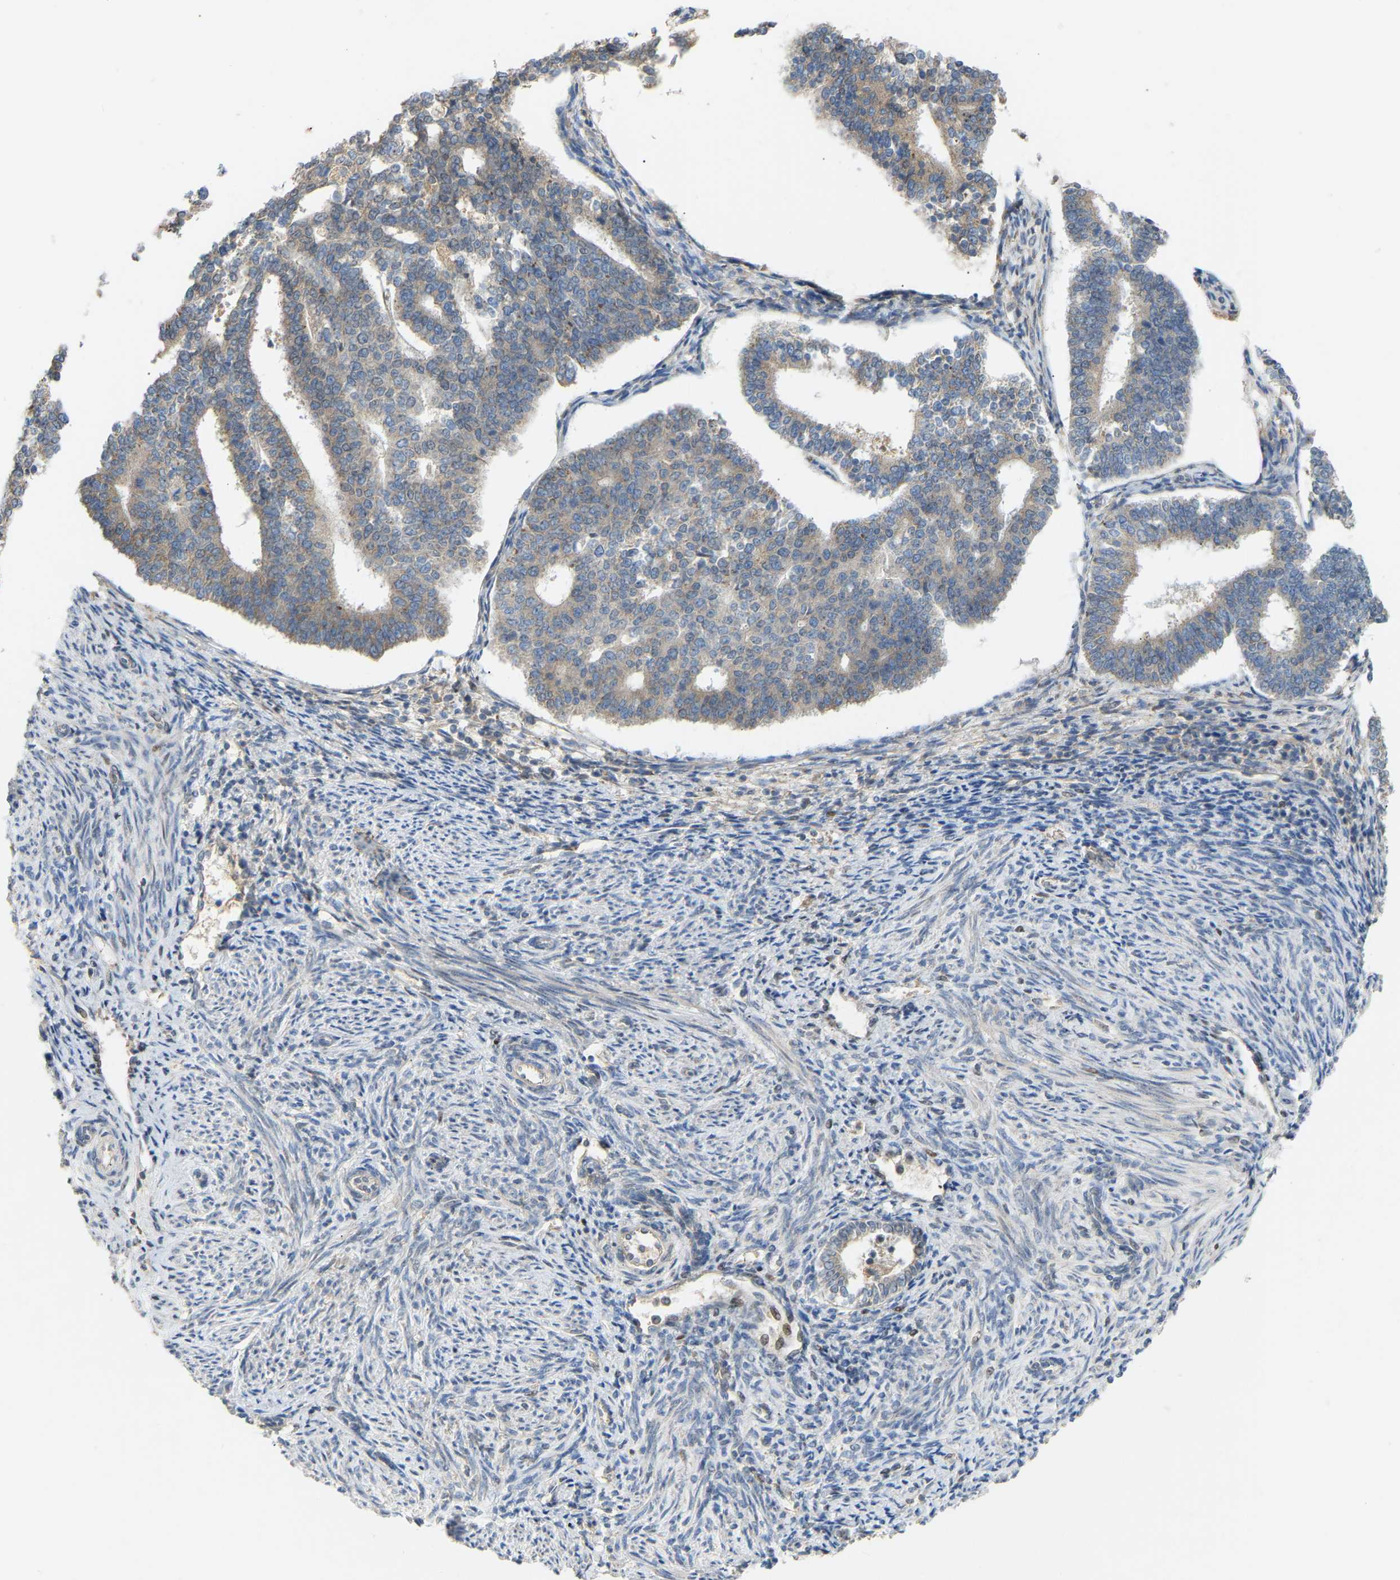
{"staining": {"intensity": "weak", "quantity": "<25%", "location": "cytoplasmic/membranous"}, "tissue": "endometrial cancer", "cell_type": "Tumor cells", "image_type": "cancer", "snomed": [{"axis": "morphology", "description": "Adenocarcinoma, NOS"}, {"axis": "topography", "description": "Endometrium"}], "caption": "Immunohistochemistry histopathology image of neoplastic tissue: endometrial cancer (adenocarcinoma) stained with DAB (3,3'-diaminobenzidine) displays no significant protein staining in tumor cells.", "gene": "PTPN4", "patient": {"sex": "female", "age": 70}}